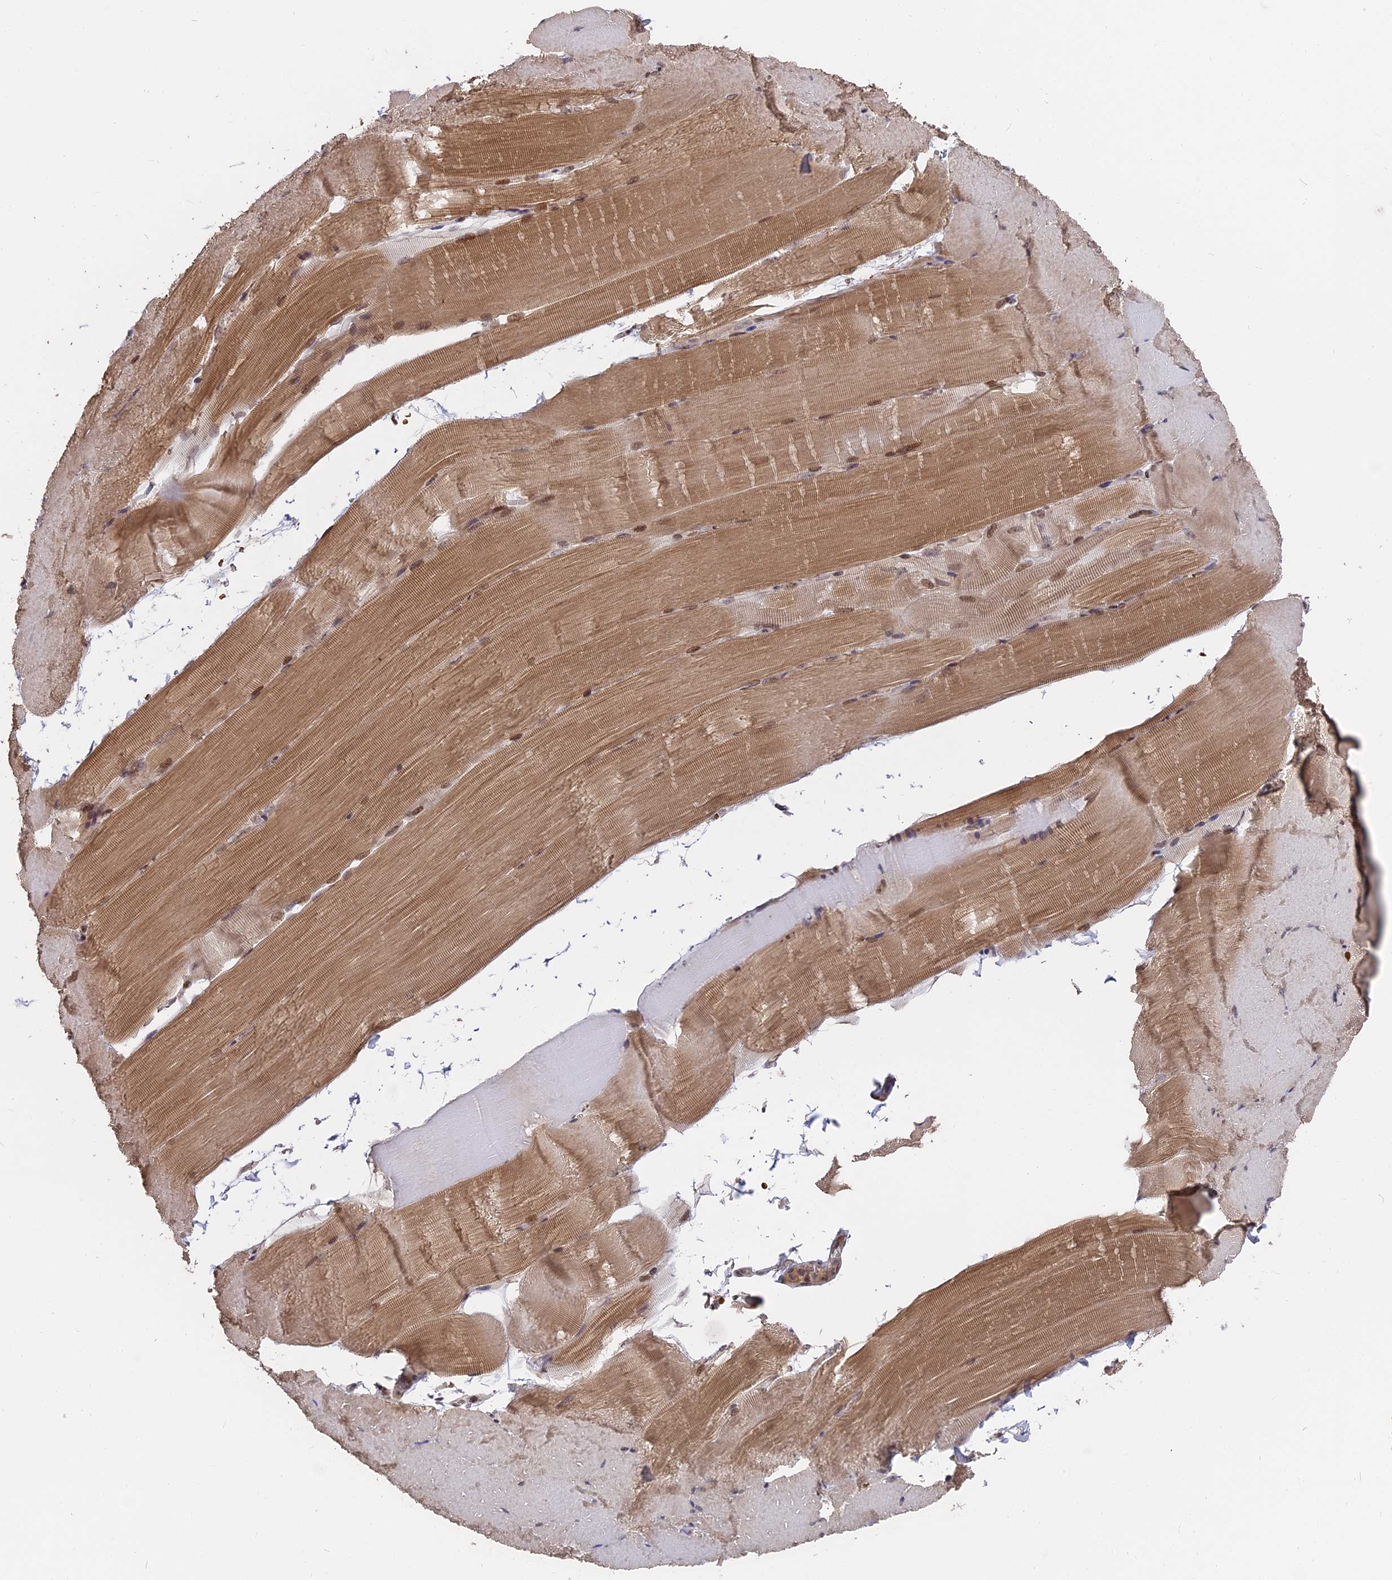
{"staining": {"intensity": "moderate", "quantity": "25%-75%", "location": "cytoplasmic/membranous,nuclear"}, "tissue": "skeletal muscle", "cell_type": "Myocytes", "image_type": "normal", "snomed": [{"axis": "morphology", "description": "Normal tissue, NOS"}, {"axis": "topography", "description": "Skeletal muscle"}, {"axis": "topography", "description": "Parathyroid gland"}], "caption": "A brown stain shows moderate cytoplasmic/membranous,nuclear expression of a protein in myocytes of unremarkable human skeletal muscle.", "gene": "NR1H3", "patient": {"sex": "female", "age": 37}}